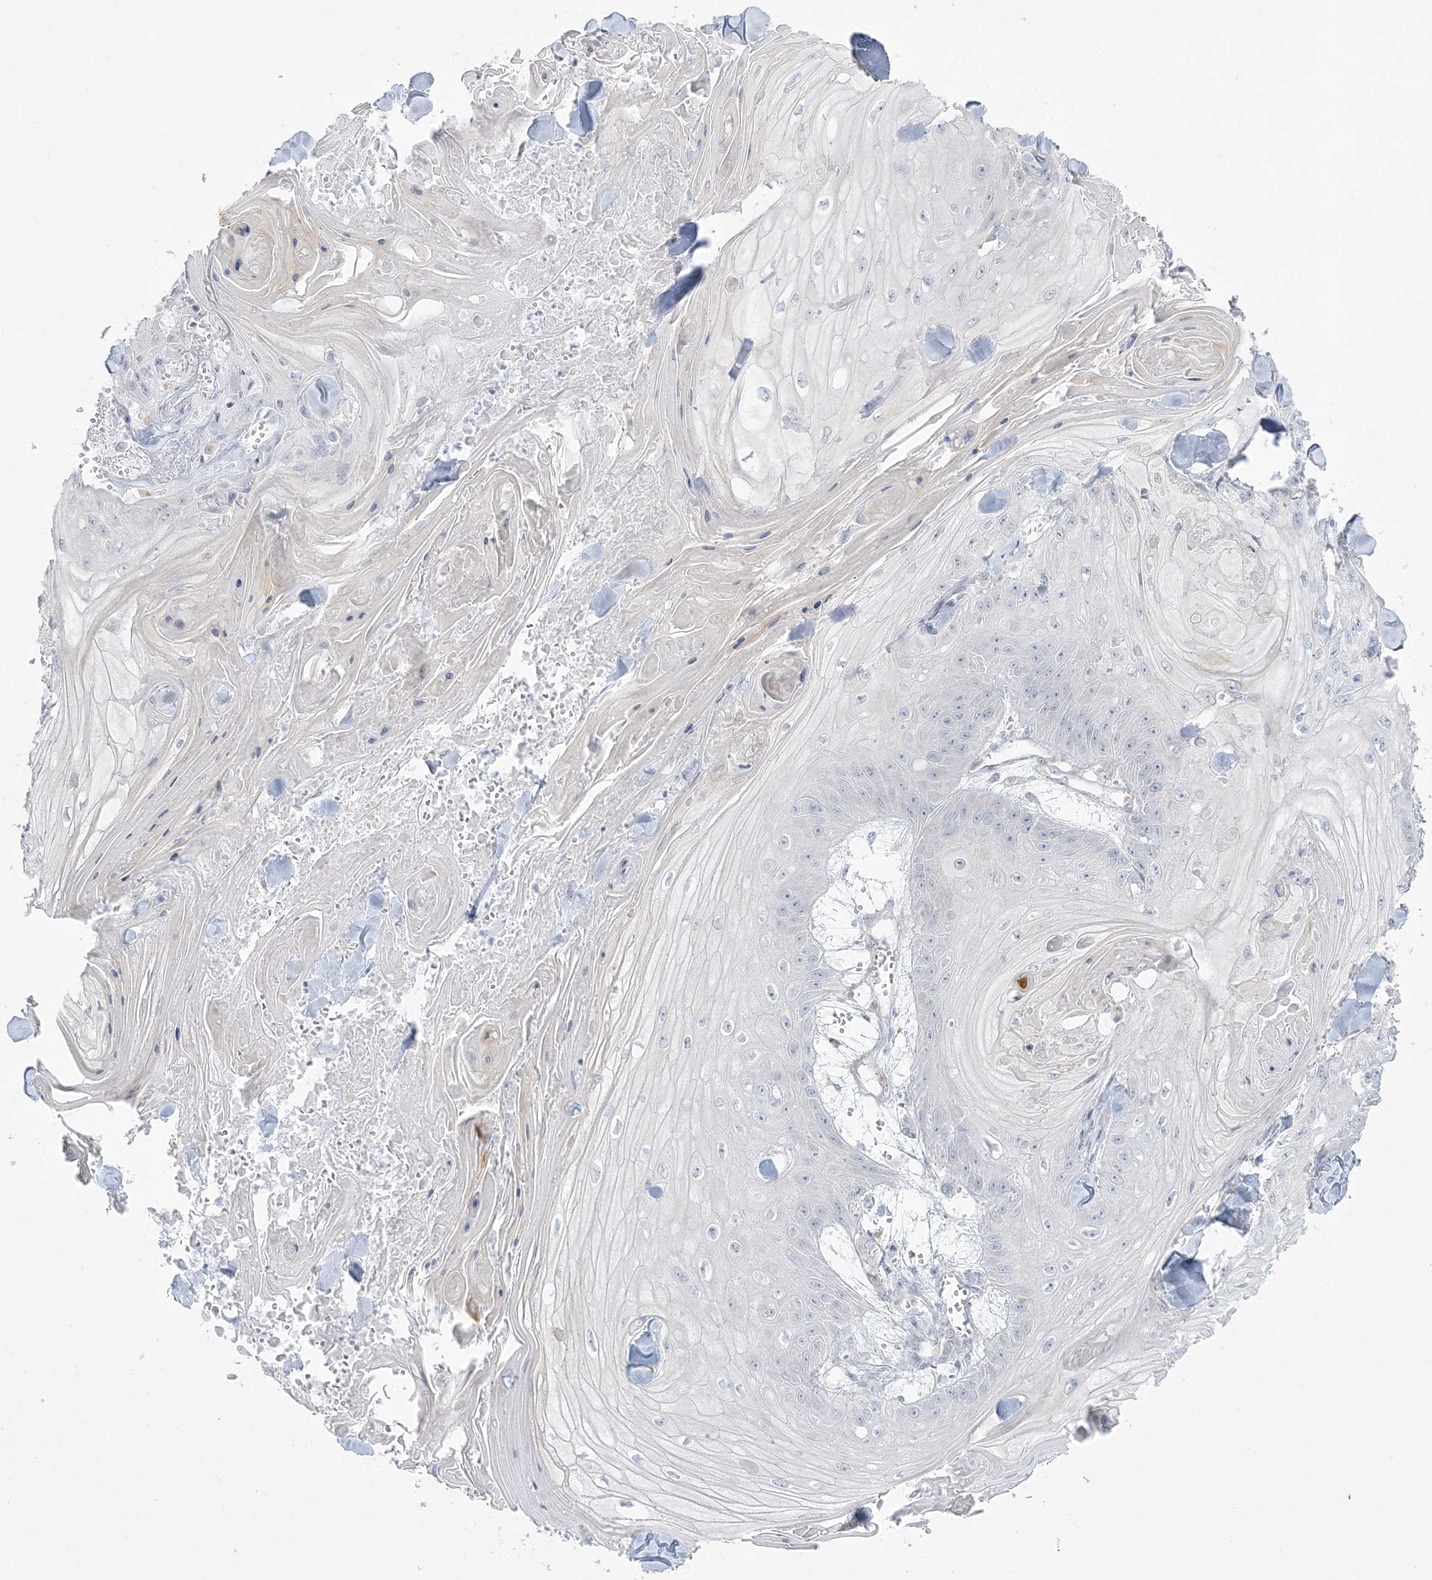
{"staining": {"intensity": "negative", "quantity": "none", "location": "none"}, "tissue": "skin cancer", "cell_type": "Tumor cells", "image_type": "cancer", "snomed": [{"axis": "morphology", "description": "Squamous cell carcinoma, NOS"}, {"axis": "topography", "description": "Skin"}], "caption": "High magnification brightfield microscopy of skin cancer stained with DAB (3,3'-diaminobenzidine) (brown) and counterstained with hematoxylin (blue): tumor cells show no significant expression. (Brightfield microscopy of DAB immunohistochemistry at high magnification).", "gene": "ZC3H6", "patient": {"sex": "male", "age": 74}}